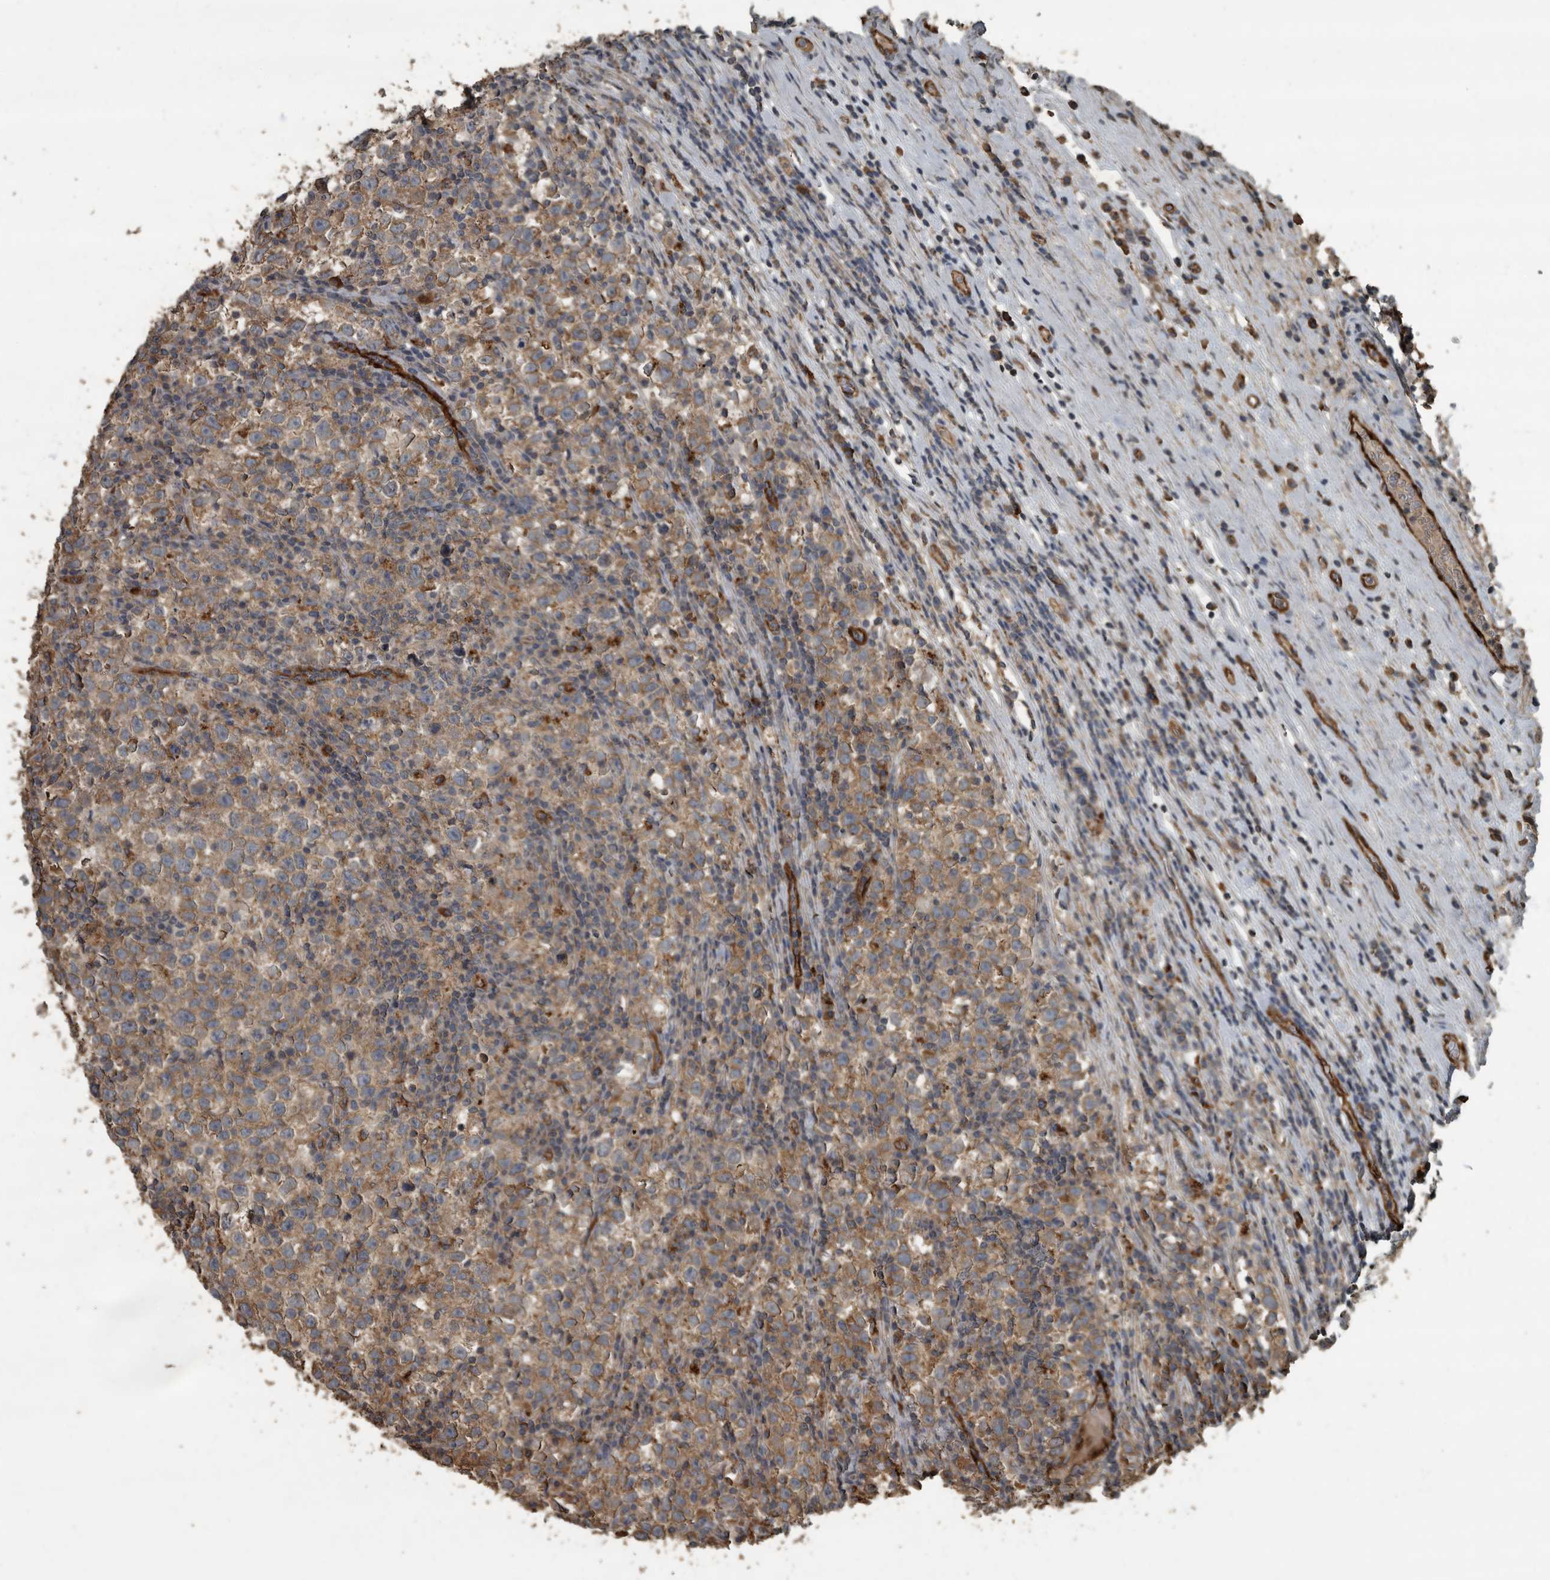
{"staining": {"intensity": "moderate", "quantity": ">75%", "location": "cytoplasmic/membranous"}, "tissue": "testis cancer", "cell_type": "Tumor cells", "image_type": "cancer", "snomed": [{"axis": "morphology", "description": "Normal tissue, NOS"}, {"axis": "morphology", "description": "Seminoma, NOS"}, {"axis": "topography", "description": "Testis"}], "caption": "Moderate cytoplasmic/membranous positivity for a protein is identified in approximately >75% of tumor cells of seminoma (testis) using IHC.", "gene": "IL15RA", "patient": {"sex": "male", "age": 43}}